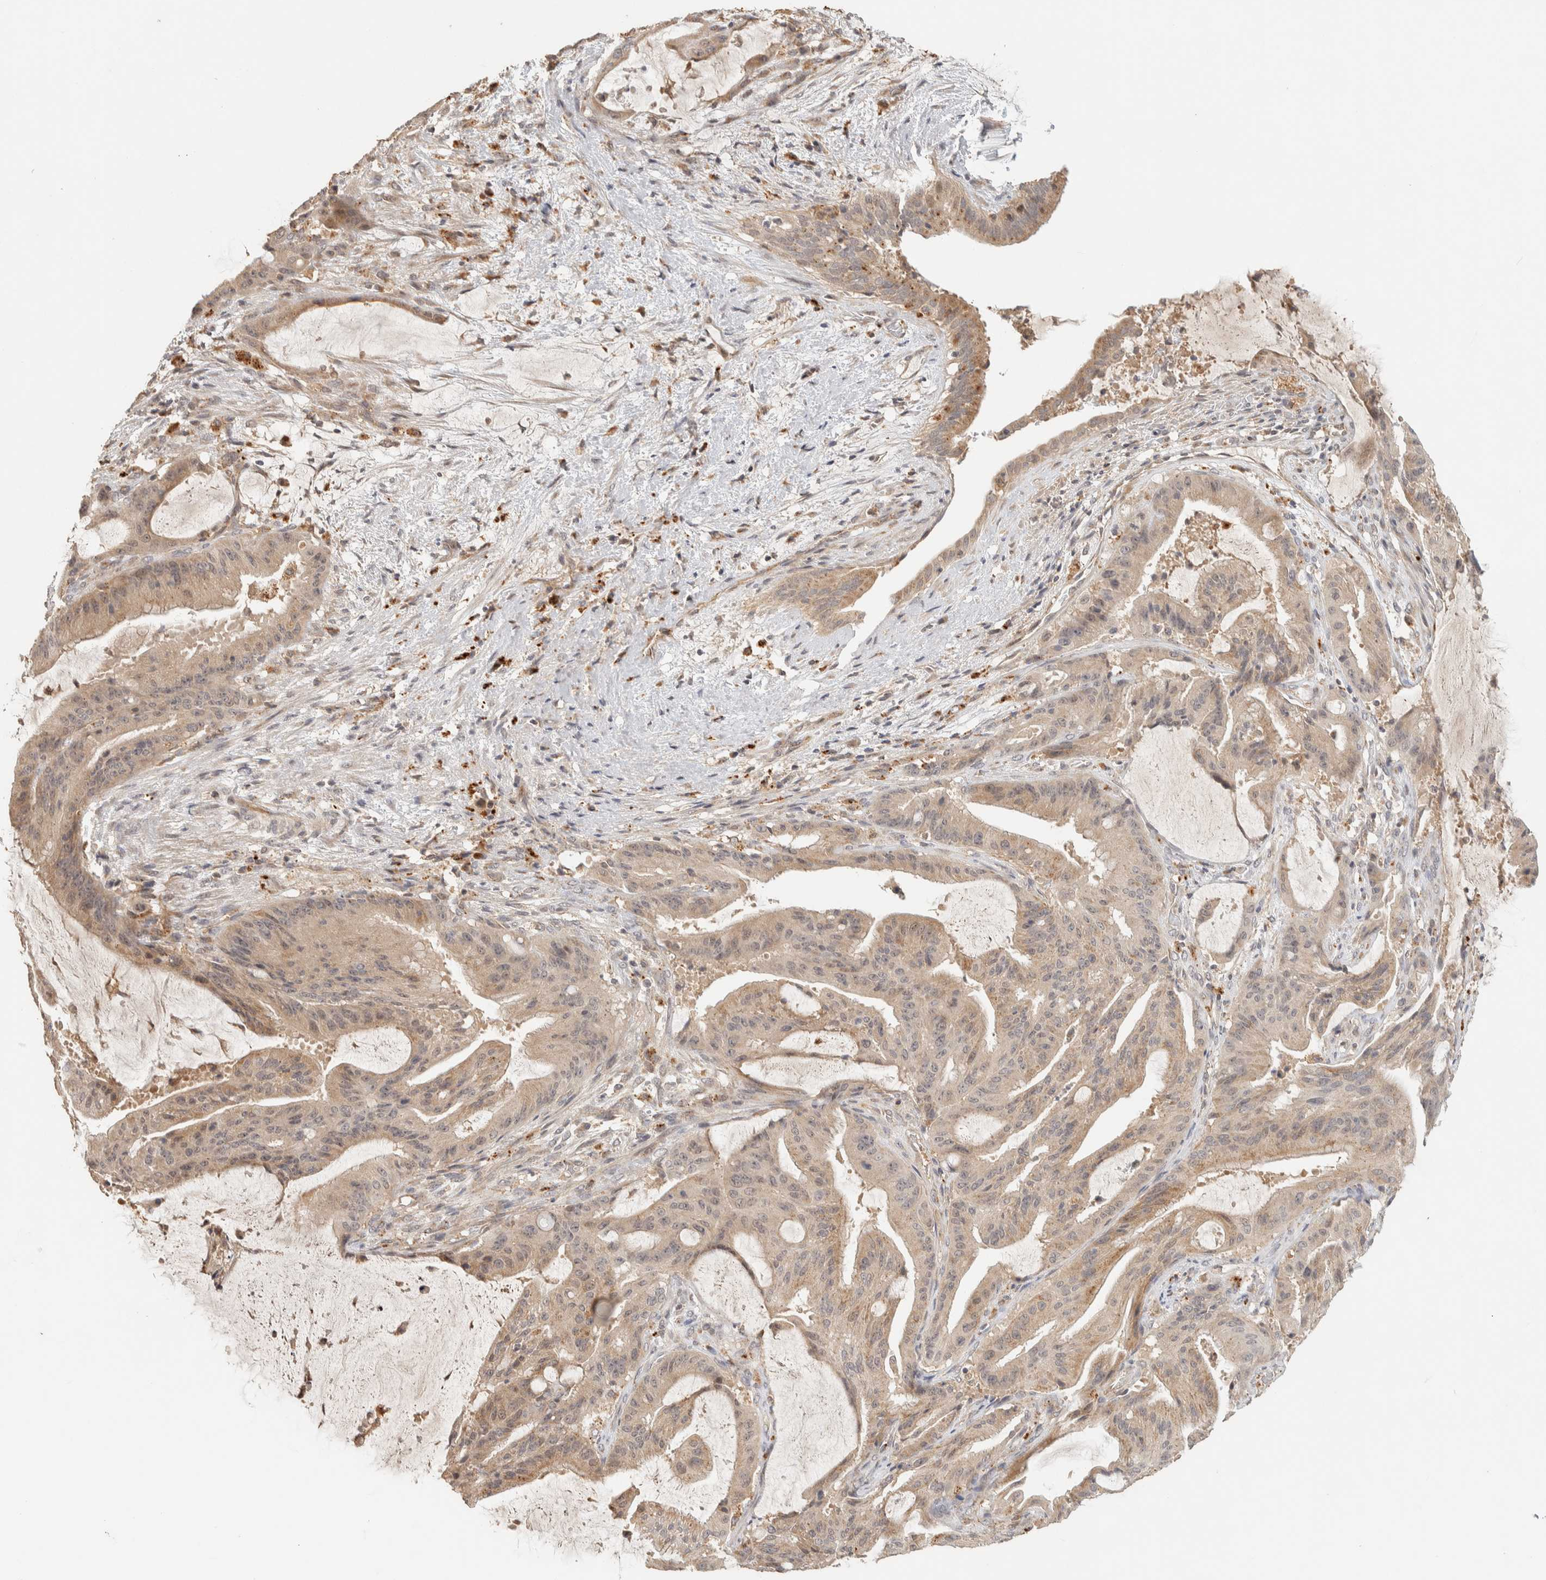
{"staining": {"intensity": "weak", "quantity": ">75%", "location": "cytoplasmic/membranous"}, "tissue": "liver cancer", "cell_type": "Tumor cells", "image_type": "cancer", "snomed": [{"axis": "morphology", "description": "Normal tissue, NOS"}, {"axis": "morphology", "description": "Cholangiocarcinoma"}, {"axis": "topography", "description": "Liver"}, {"axis": "topography", "description": "Peripheral nerve tissue"}], "caption": "About >75% of tumor cells in human liver cancer (cholangiocarcinoma) reveal weak cytoplasmic/membranous protein staining as visualized by brown immunohistochemical staining.", "gene": "ITPA", "patient": {"sex": "female", "age": 73}}